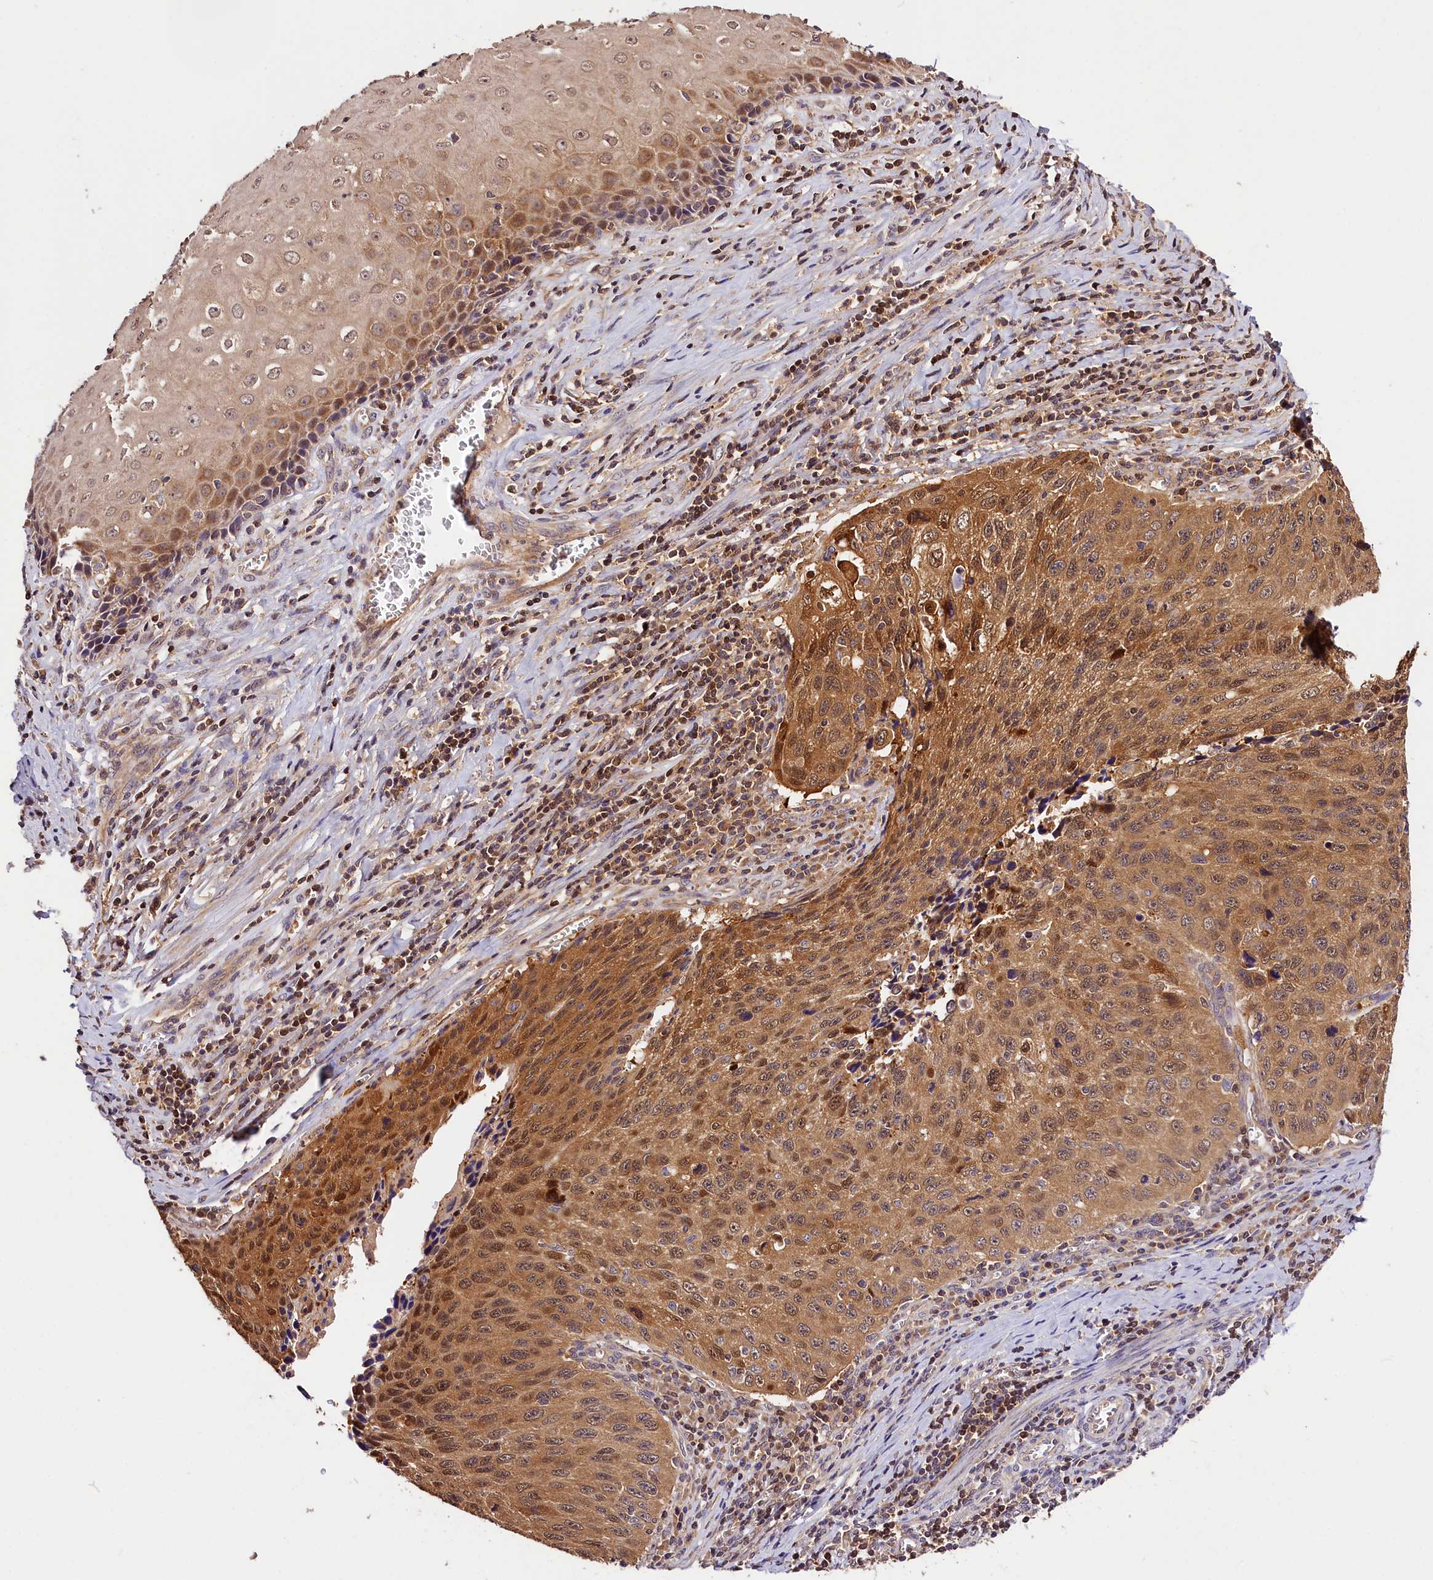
{"staining": {"intensity": "moderate", "quantity": ">75%", "location": "cytoplasmic/membranous,nuclear"}, "tissue": "cervical cancer", "cell_type": "Tumor cells", "image_type": "cancer", "snomed": [{"axis": "morphology", "description": "Squamous cell carcinoma, NOS"}, {"axis": "topography", "description": "Cervix"}], "caption": "Protein expression analysis of human cervical cancer (squamous cell carcinoma) reveals moderate cytoplasmic/membranous and nuclear staining in approximately >75% of tumor cells.", "gene": "KPTN", "patient": {"sex": "female", "age": 53}}